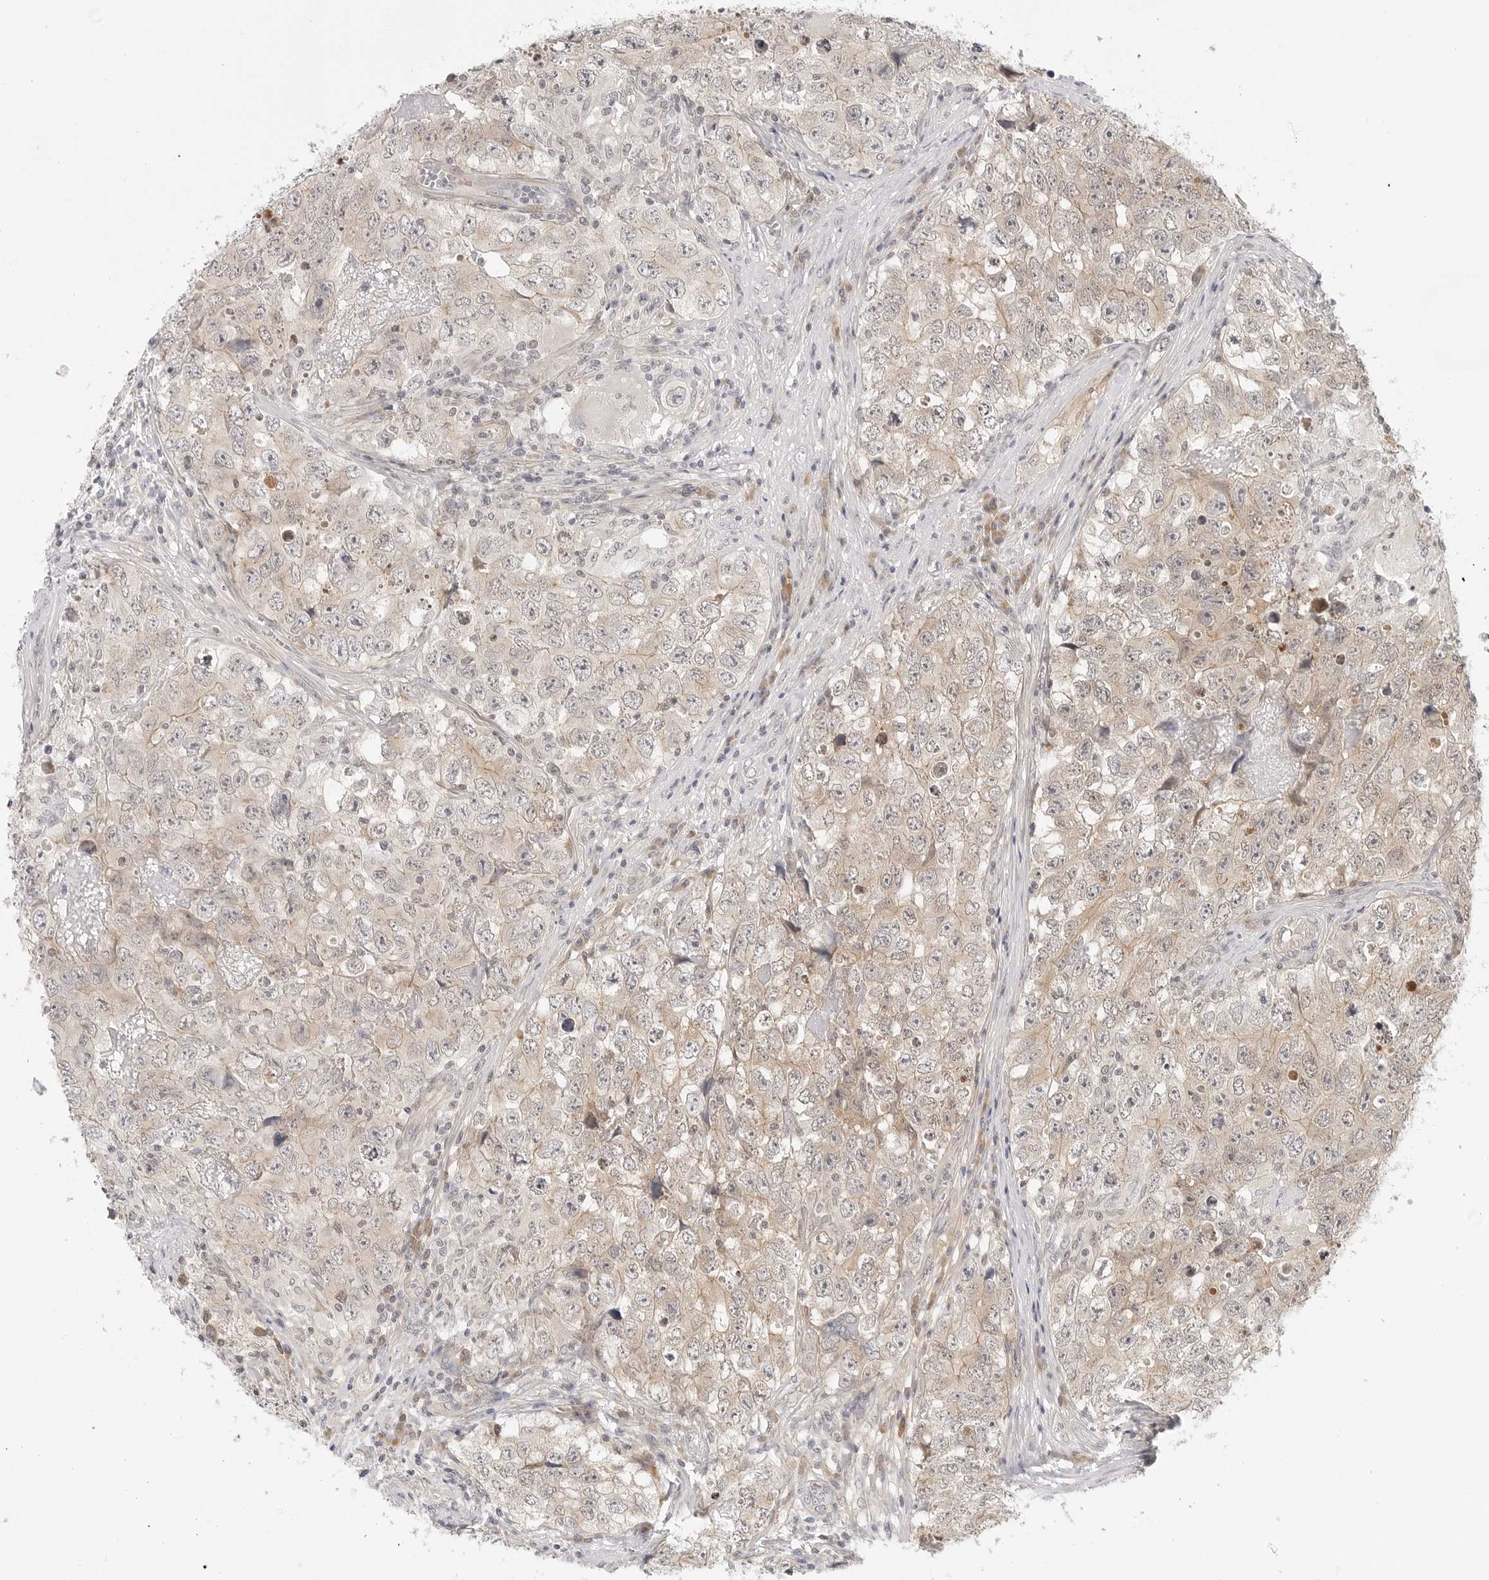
{"staining": {"intensity": "weak", "quantity": ">75%", "location": "cytoplasmic/membranous"}, "tissue": "testis cancer", "cell_type": "Tumor cells", "image_type": "cancer", "snomed": [{"axis": "morphology", "description": "Seminoma, NOS"}, {"axis": "morphology", "description": "Carcinoma, Embryonal, NOS"}, {"axis": "topography", "description": "Testis"}], "caption": "There is low levels of weak cytoplasmic/membranous positivity in tumor cells of testis cancer, as demonstrated by immunohistochemical staining (brown color).", "gene": "TCP1", "patient": {"sex": "male", "age": 43}}